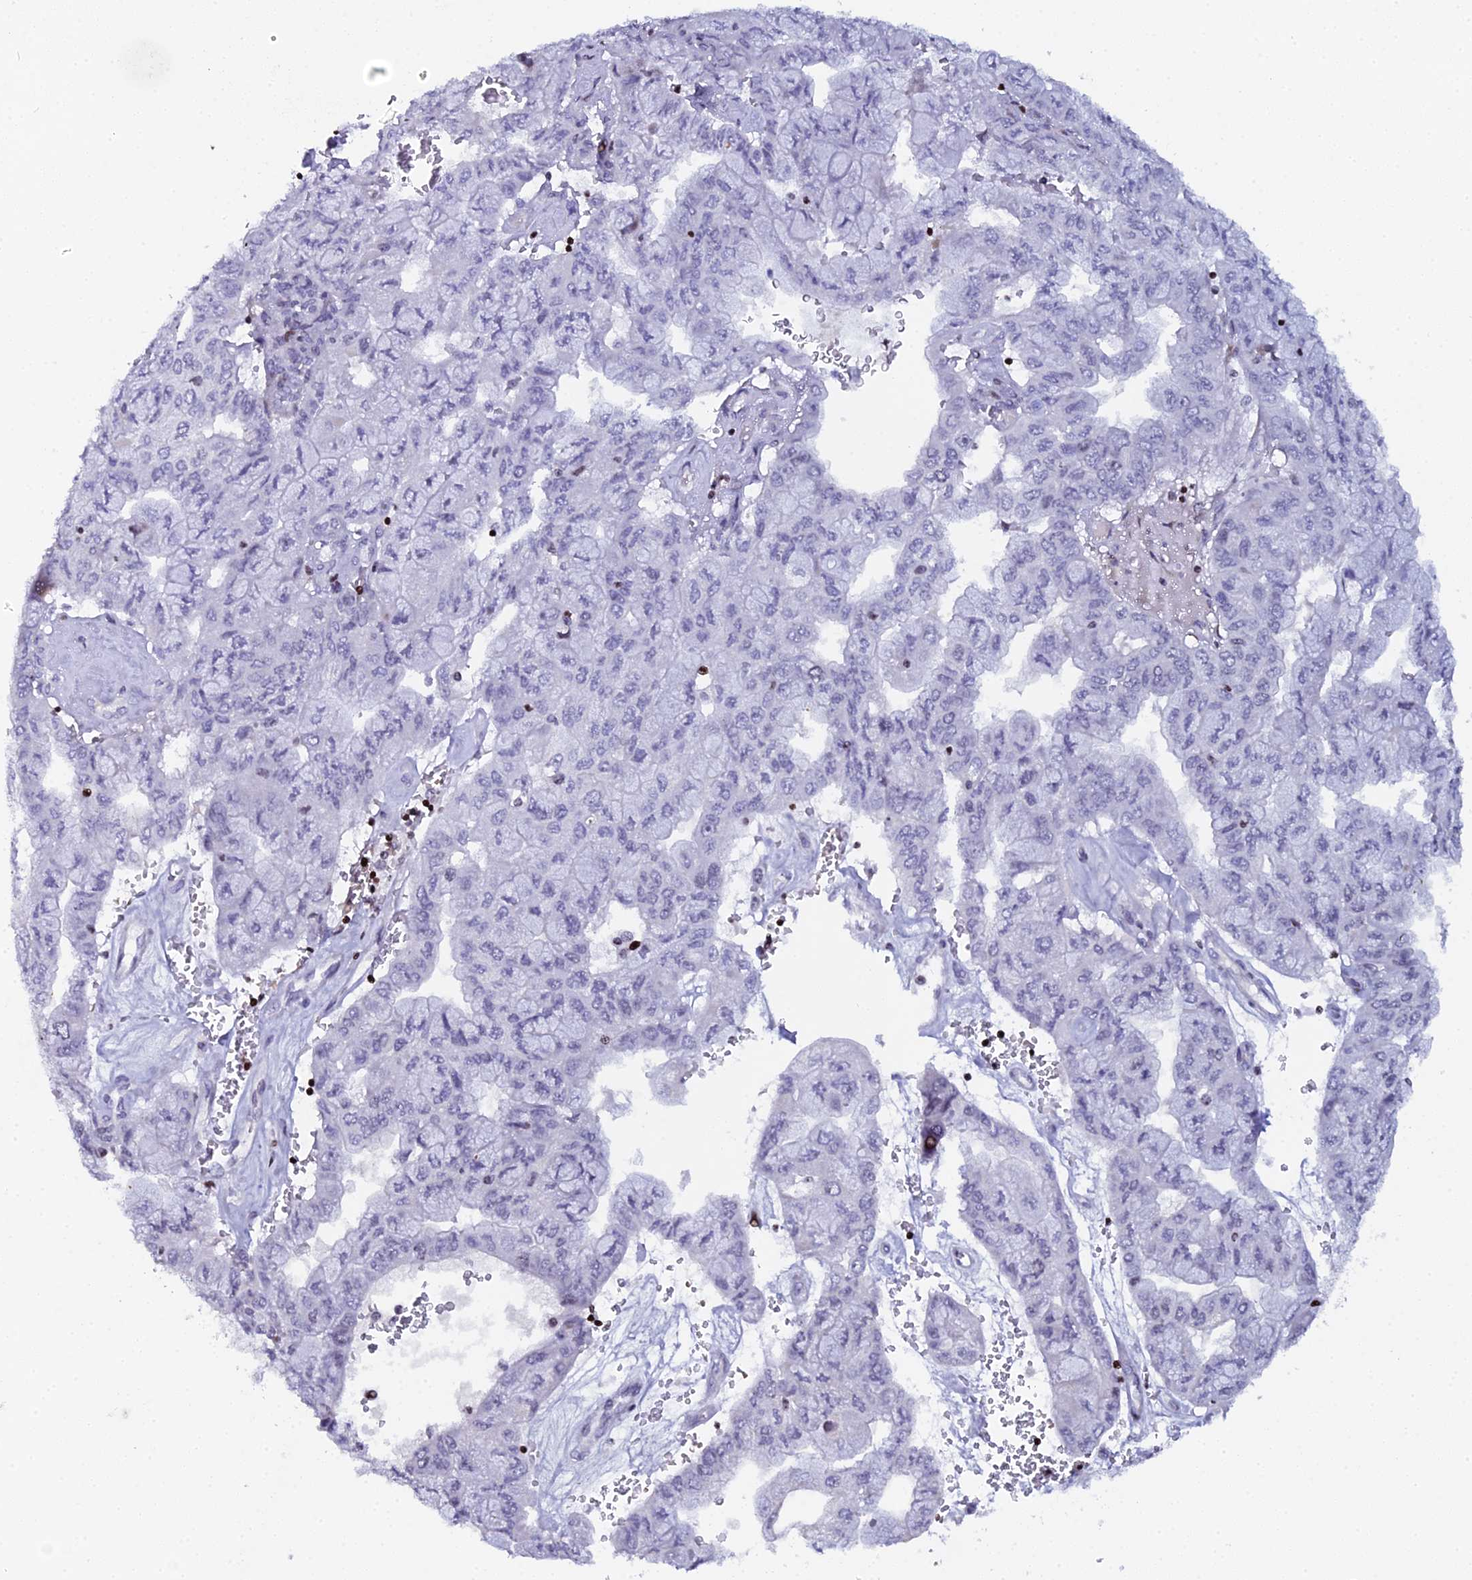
{"staining": {"intensity": "negative", "quantity": "none", "location": "none"}, "tissue": "pancreatic cancer", "cell_type": "Tumor cells", "image_type": "cancer", "snomed": [{"axis": "morphology", "description": "Adenocarcinoma, NOS"}, {"axis": "topography", "description": "Pancreas"}], "caption": "High magnification brightfield microscopy of pancreatic cancer (adenocarcinoma) stained with DAB (brown) and counterstained with hematoxylin (blue): tumor cells show no significant positivity.", "gene": "MYNN", "patient": {"sex": "male", "age": 51}}